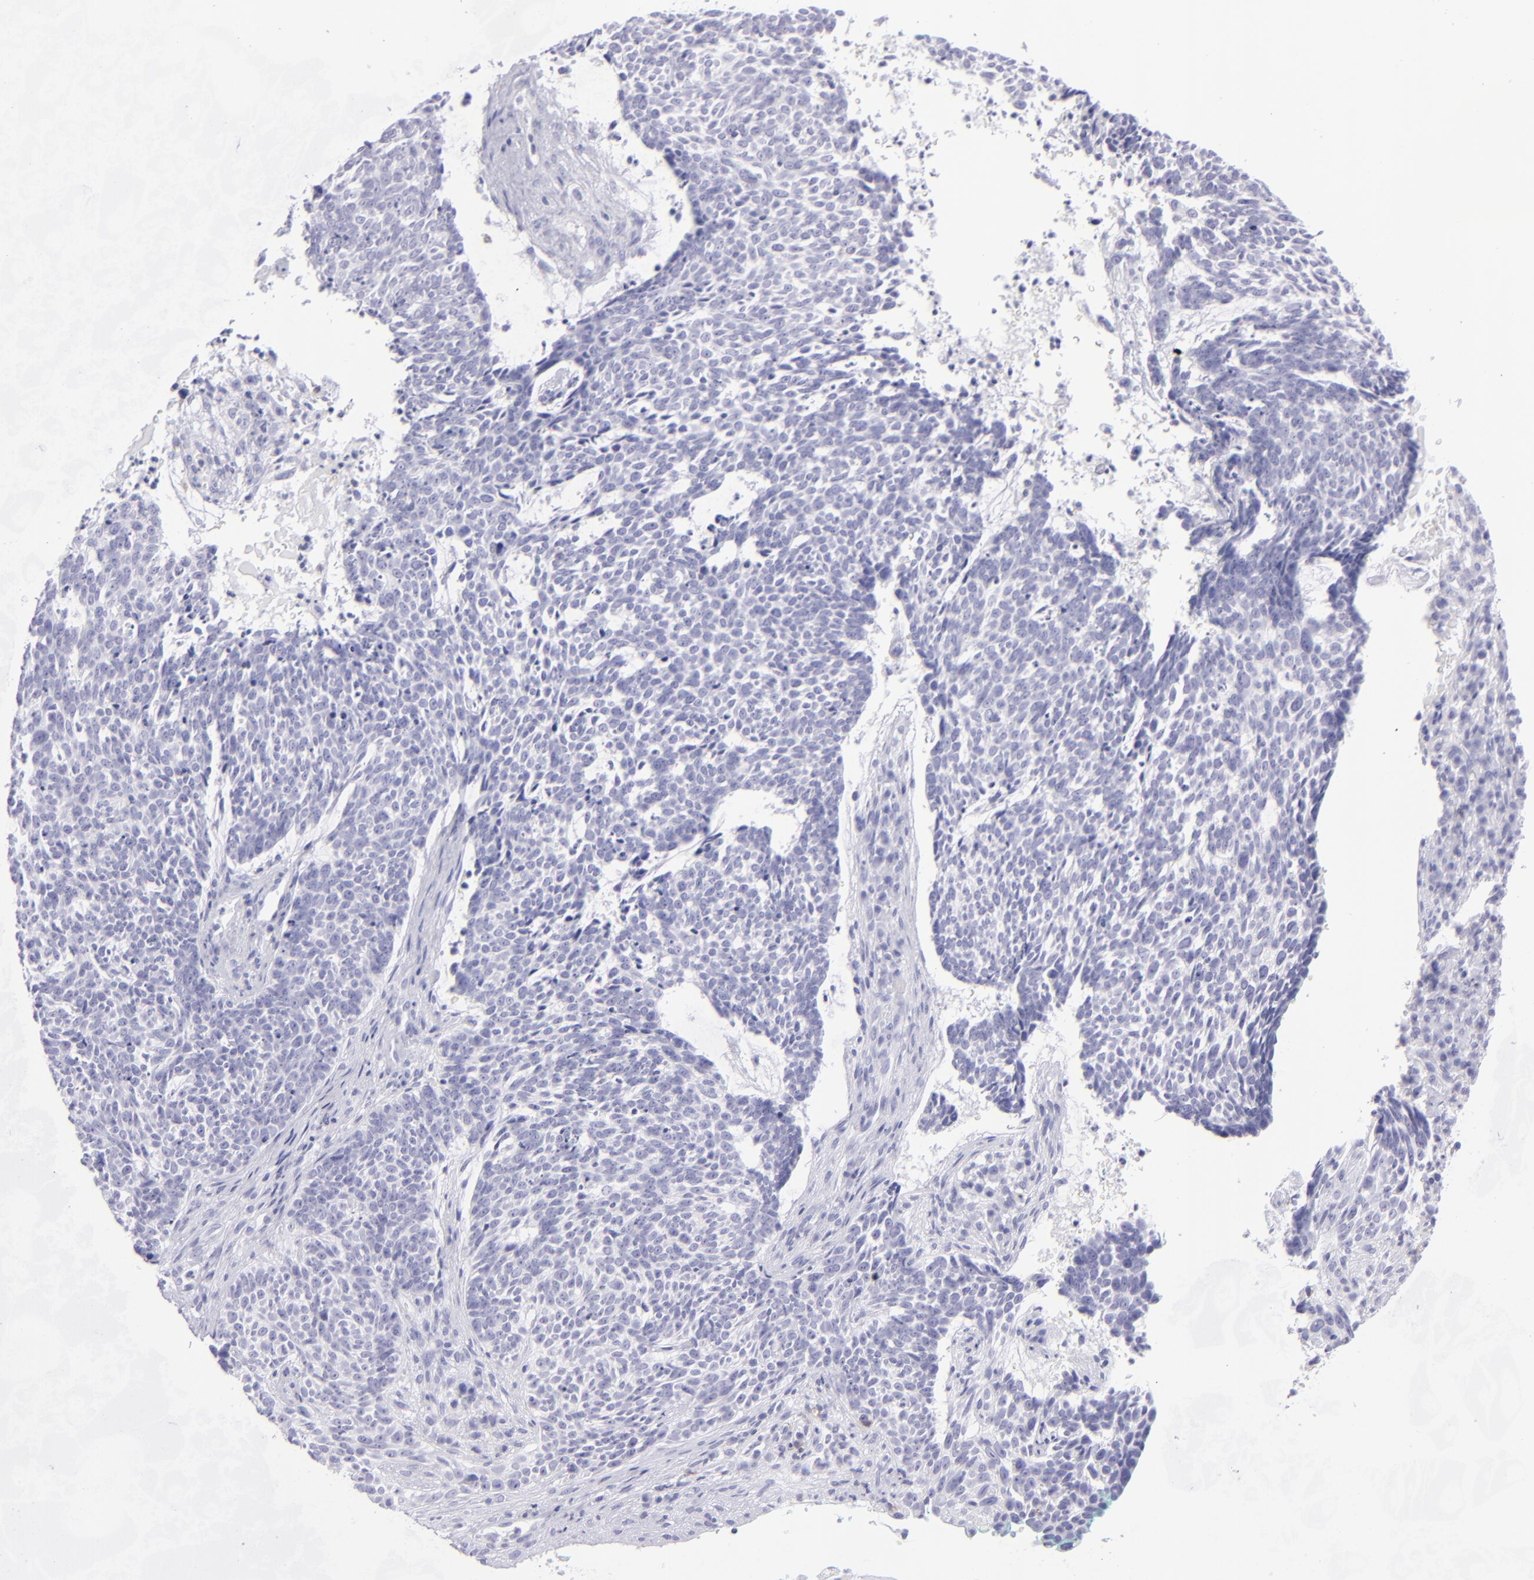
{"staining": {"intensity": "negative", "quantity": "none", "location": "none"}, "tissue": "skin cancer", "cell_type": "Tumor cells", "image_type": "cancer", "snomed": [{"axis": "morphology", "description": "Basal cell carcinoma"}, {"axis": "topography", "description": "Skin"}], "caption": "DAB (3,3'-diaminobenzidine) immunohistochemical staining of human basal cell carcinoma (skin) displays no significant staining in tumor cells.", "gene": "CD69", "patient": {"sex": "female", "age": 89}}